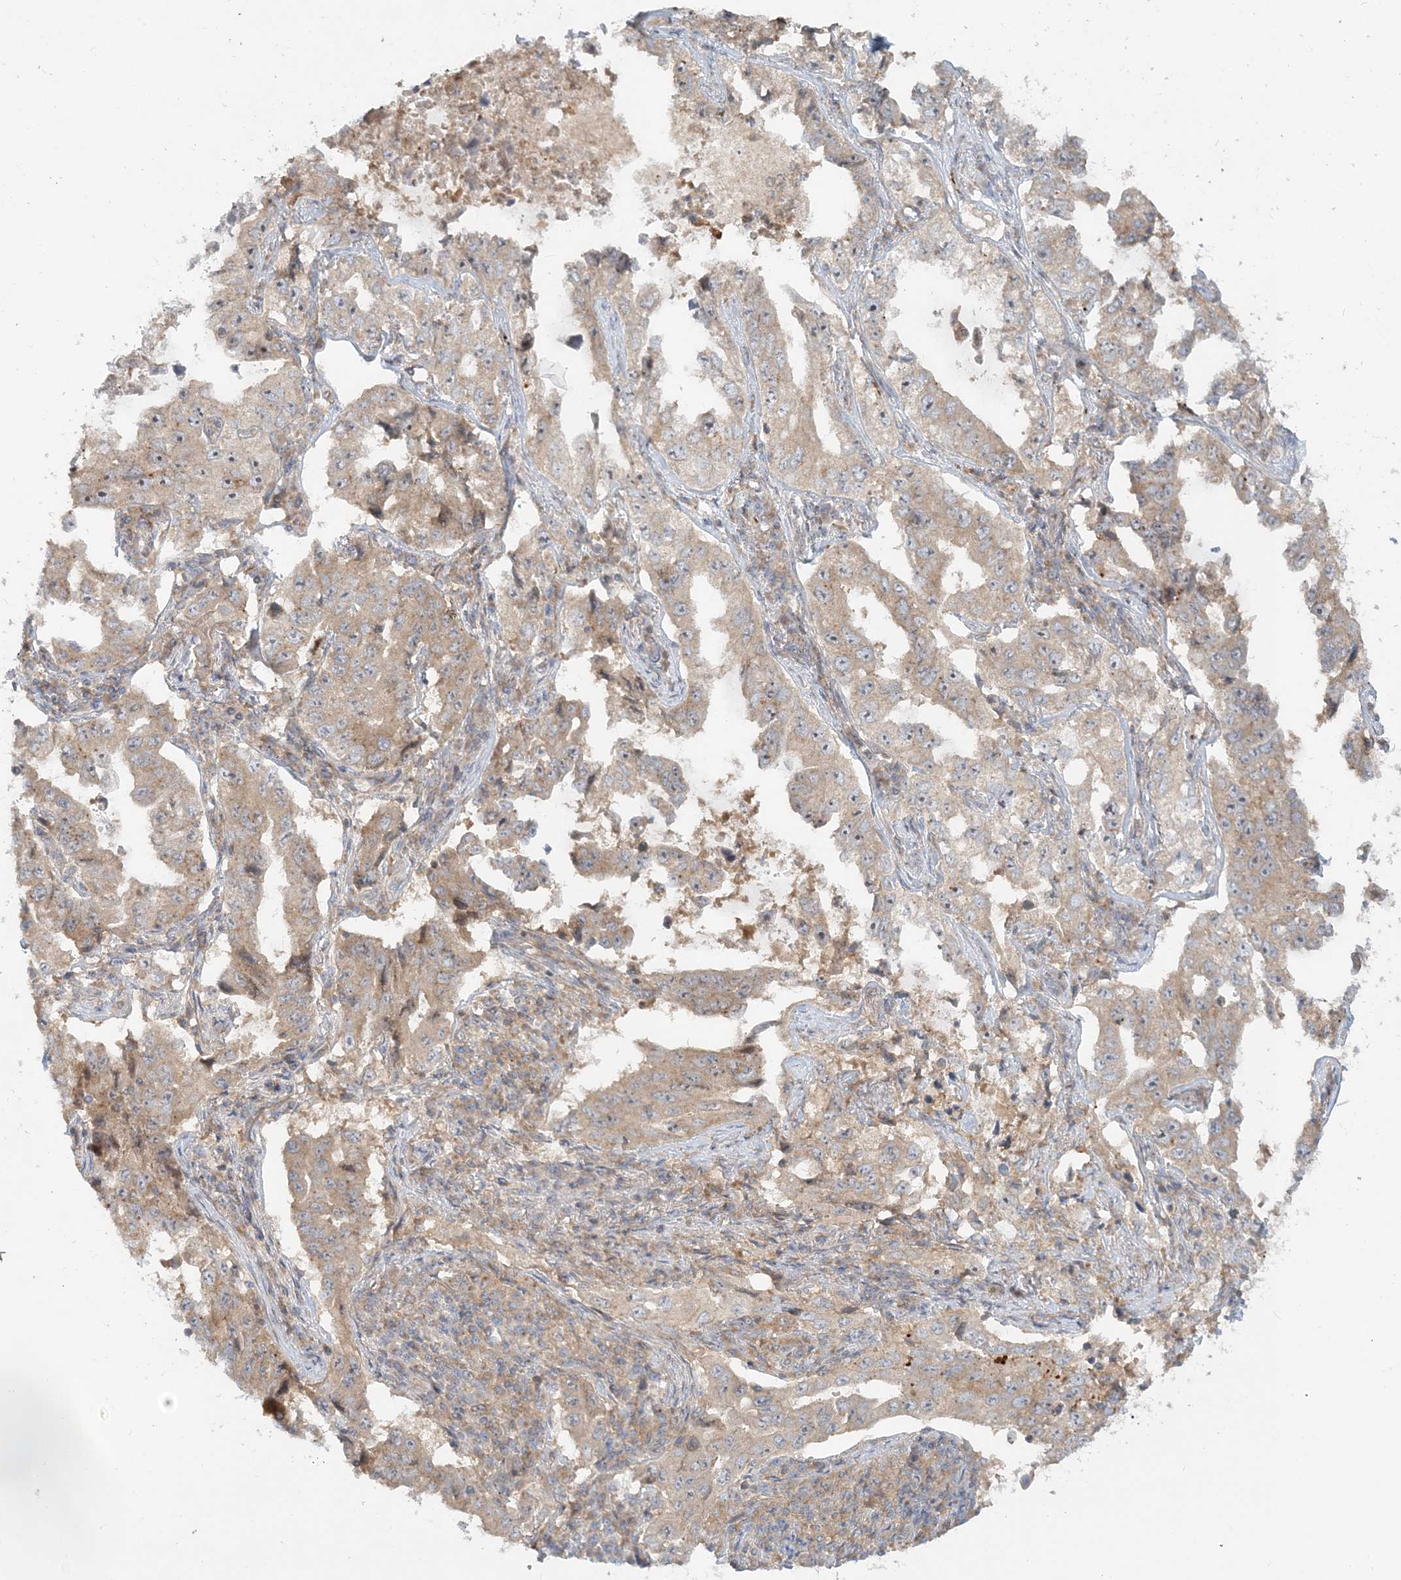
{"staining": {"intensity": "weak", "quantity": "25%-75%", "location": "cytoplasmic/membranous"}, "tissue": "lung cancer", "cell_type": "Tumor cells", "image_type": "cancer", "snomed": [{"axis": "morphology", "description": "Adenocarcinoma, NOS"}, {"axis": "topography", "description": "Lung"}], "caption": "This is a histology image of IHC staining of lung cancer, which shows weak staining in the cytoplasmic/membranous of tumor cells.", "gene": "AP1AR", "patient": {"sex": "female", "age": 51}}